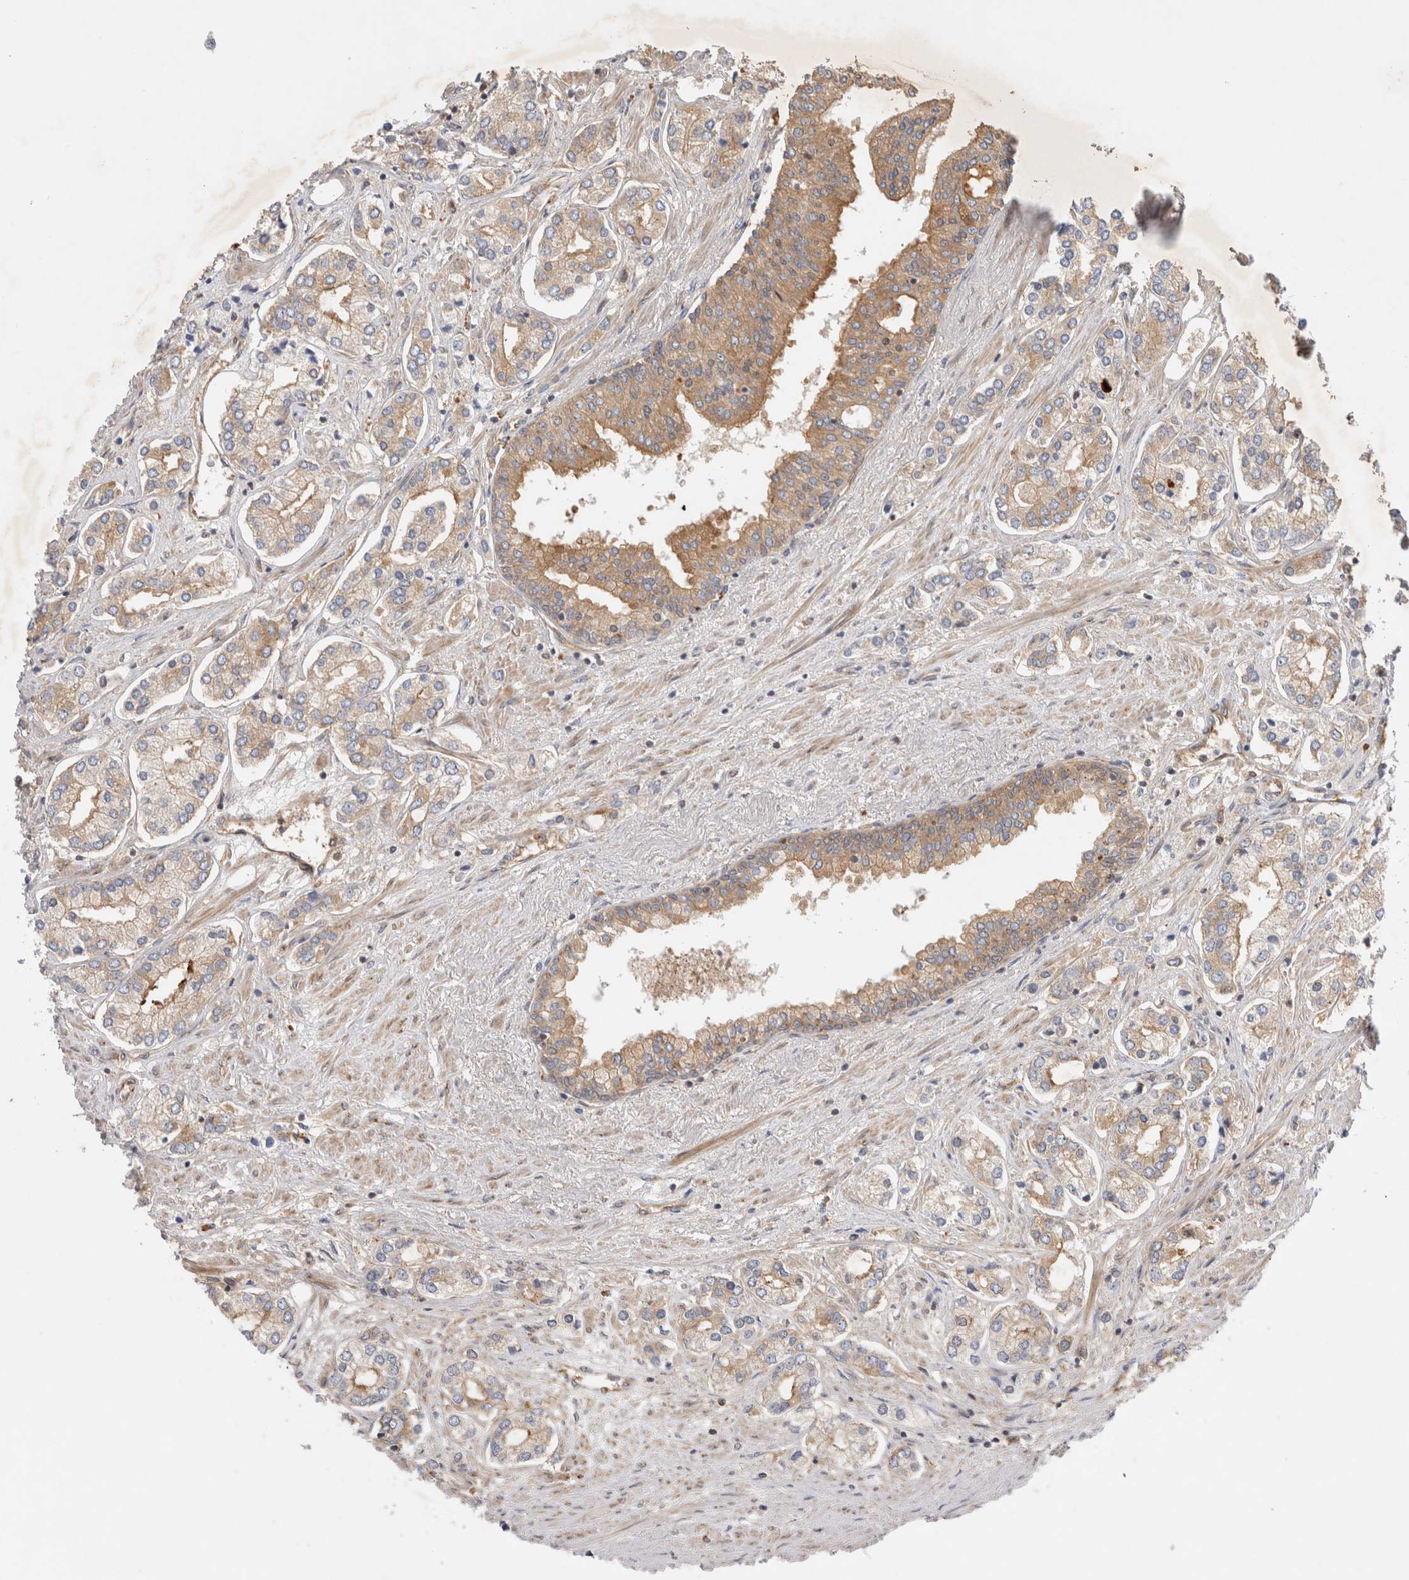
{"staining": {"intensity": "moderate", "quantity": ">75%", "location": "cytoplasmic/membranous"}, "tissue": "prostate cancer", "cell_type": "Tumor cells", "image_type": "cancer", "snomed": [{"axis": "morphology", "description": "Adenocarcinoma, High grade"}, {"axis": "topography", "description": "Prostate"}], "caption": "Immunohistochemistry of human prostate high-grade adenocarcinoma displays medium levels of moderate cytoplasmic/membranous expression in approximately >75% of tumor cells.", "gene": "GPR150", "patient": {"sex": "male", "age": 66}}